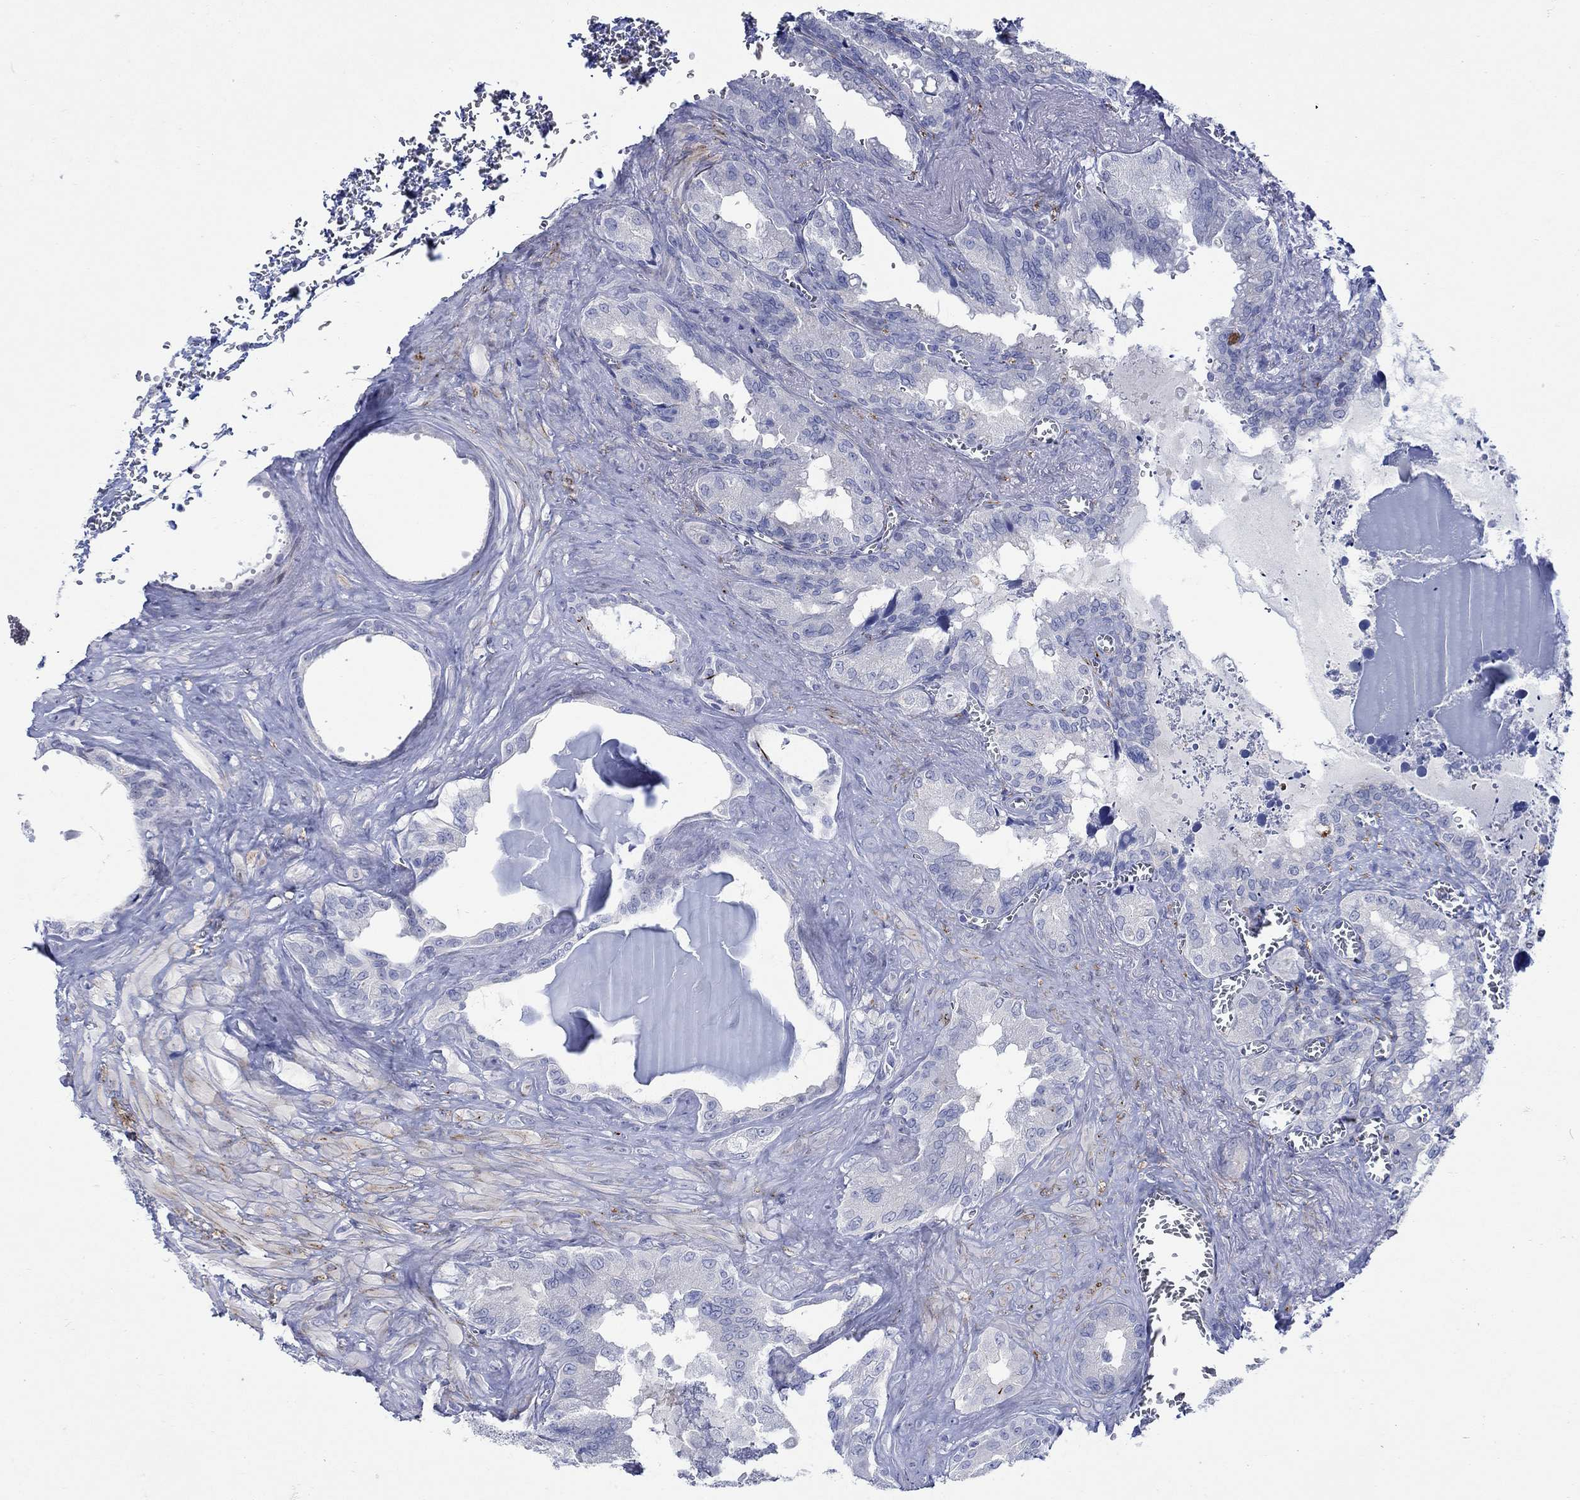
{"staining": {"intensity": "negative", "quantity": "none", "location": "none"}, "tissue": "seminal vesicle", "cell_type": "Glandular cells", "image_type": "normal", "snomed": [{"axis": "morphology", "description": "Normal tissue, NOS"}, {"axis": "topography", "description": "Seminal veicle"}], "caption": "Immunohistochemistry (IHC) photomicrograph of benign seminal vesicle: seminal vesicle stained with DAB (3,3'-diaminobenzidine) reveals no significant protein expression in glandular cells. (DAB (3,3'-diaminobenzidine) immunohistochemistry with hematoxylin counter stain).", "gene": "KSR2", "patient": {"sex": "male", "age": 72}}